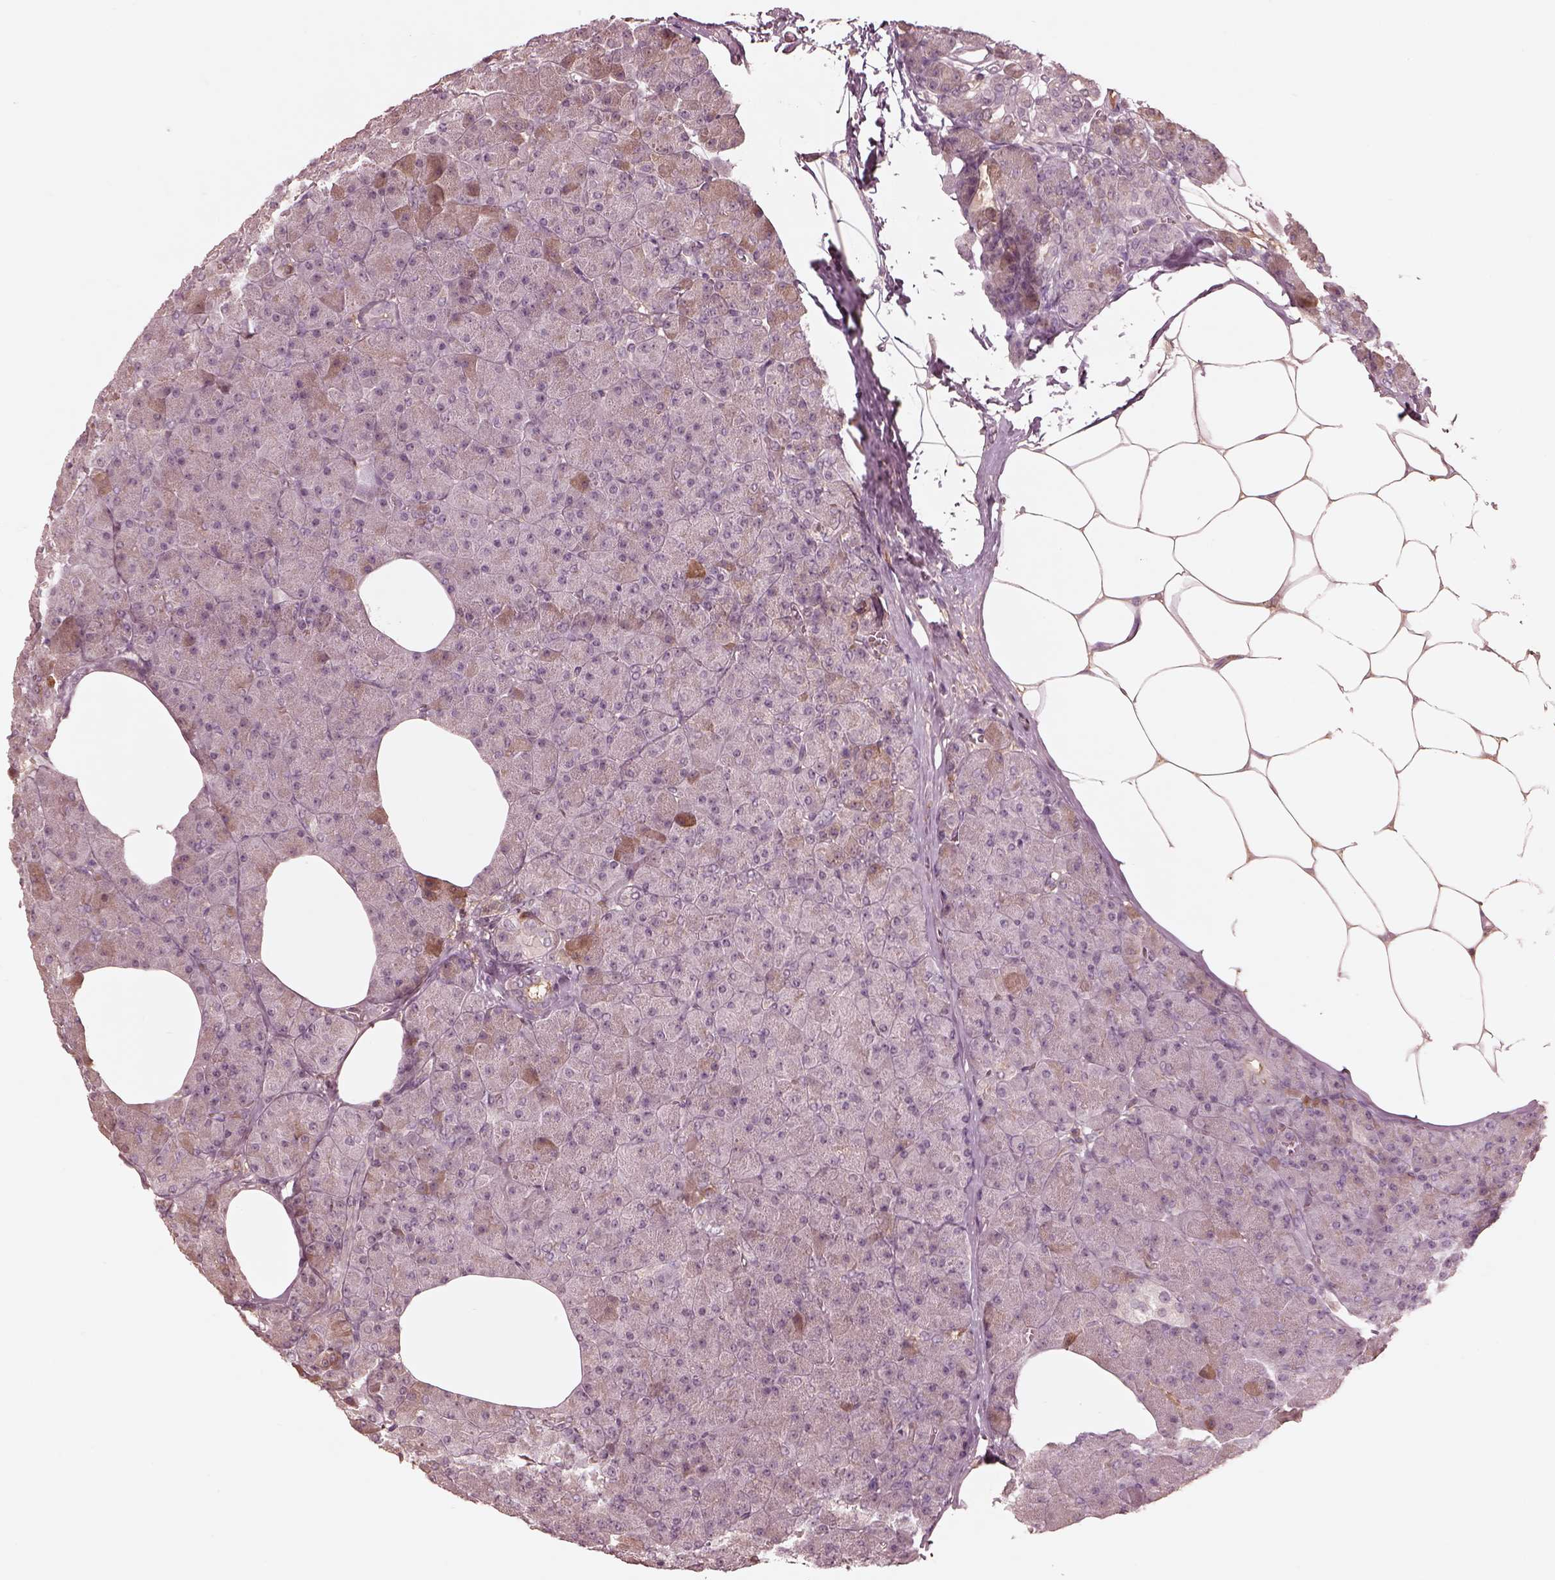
{"staining": {"intensity": "weak", "quantity": "25%-75%", "location": "cytoplasmic/membranous"}, "tissue": "pancreas", "cell_type": "Exocrine glandular cells", "image_type": "normal", "snomed": [{"axis": "morphology", "description": "Normal tissue, NOS"}, {"axis": "topography", "description": "Pancreas"}], "caption": "IHC histopathology image of normal pancreas: pancreas stained using IHC reveals low levels of weak protein expression localized specifically in the cytoplasmic/membranous of exocrine glandular cells, appearing as a cytoplasmic/membranous brown color.", "gene": "TF", "patient": {"sex": "female", "age": 45}}